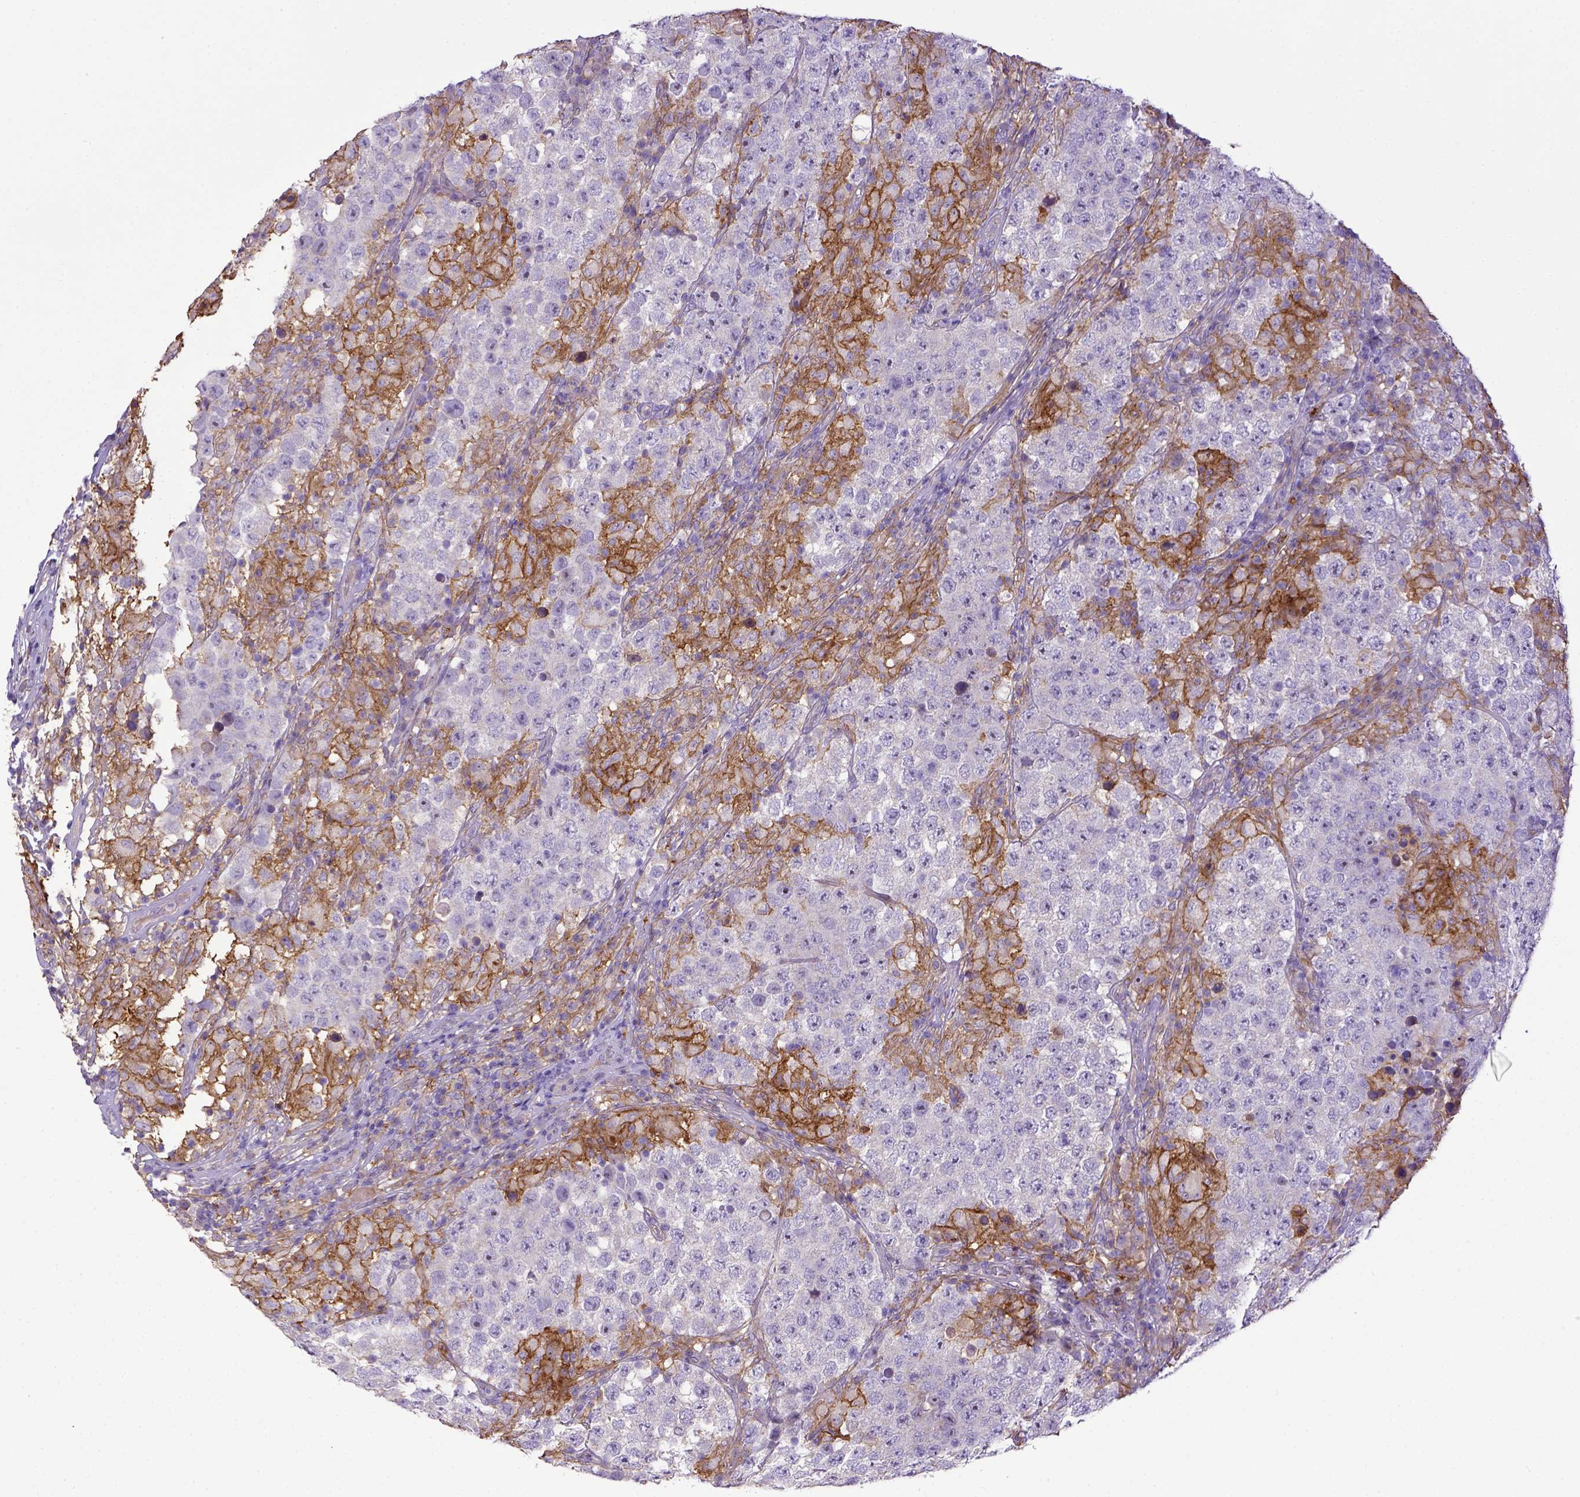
{"staining": {"intensity": "moderate", "quantity": "<25%", "location": "cytoplasmic/membranous"}, "tissue": "testis cancer", "cell_type": "Tumor cells", "image_type": "cancer", "snomed": [{"axis": "morphology", "description": "Seminoma, NOS"}, {"axis": "morphology", "description": "Carcinoma, Embryonal, NOS"}, {"axis": "topography", "description": "Testis"}], "caption": "An image showing moderate cytoplasmic/membranous staining in about <25% of tumor cells in testis seminoma, as visualized by brown immunohistochemical staining.", "gene": "CD40", "patient": {"sex": "male", "age": 41}}